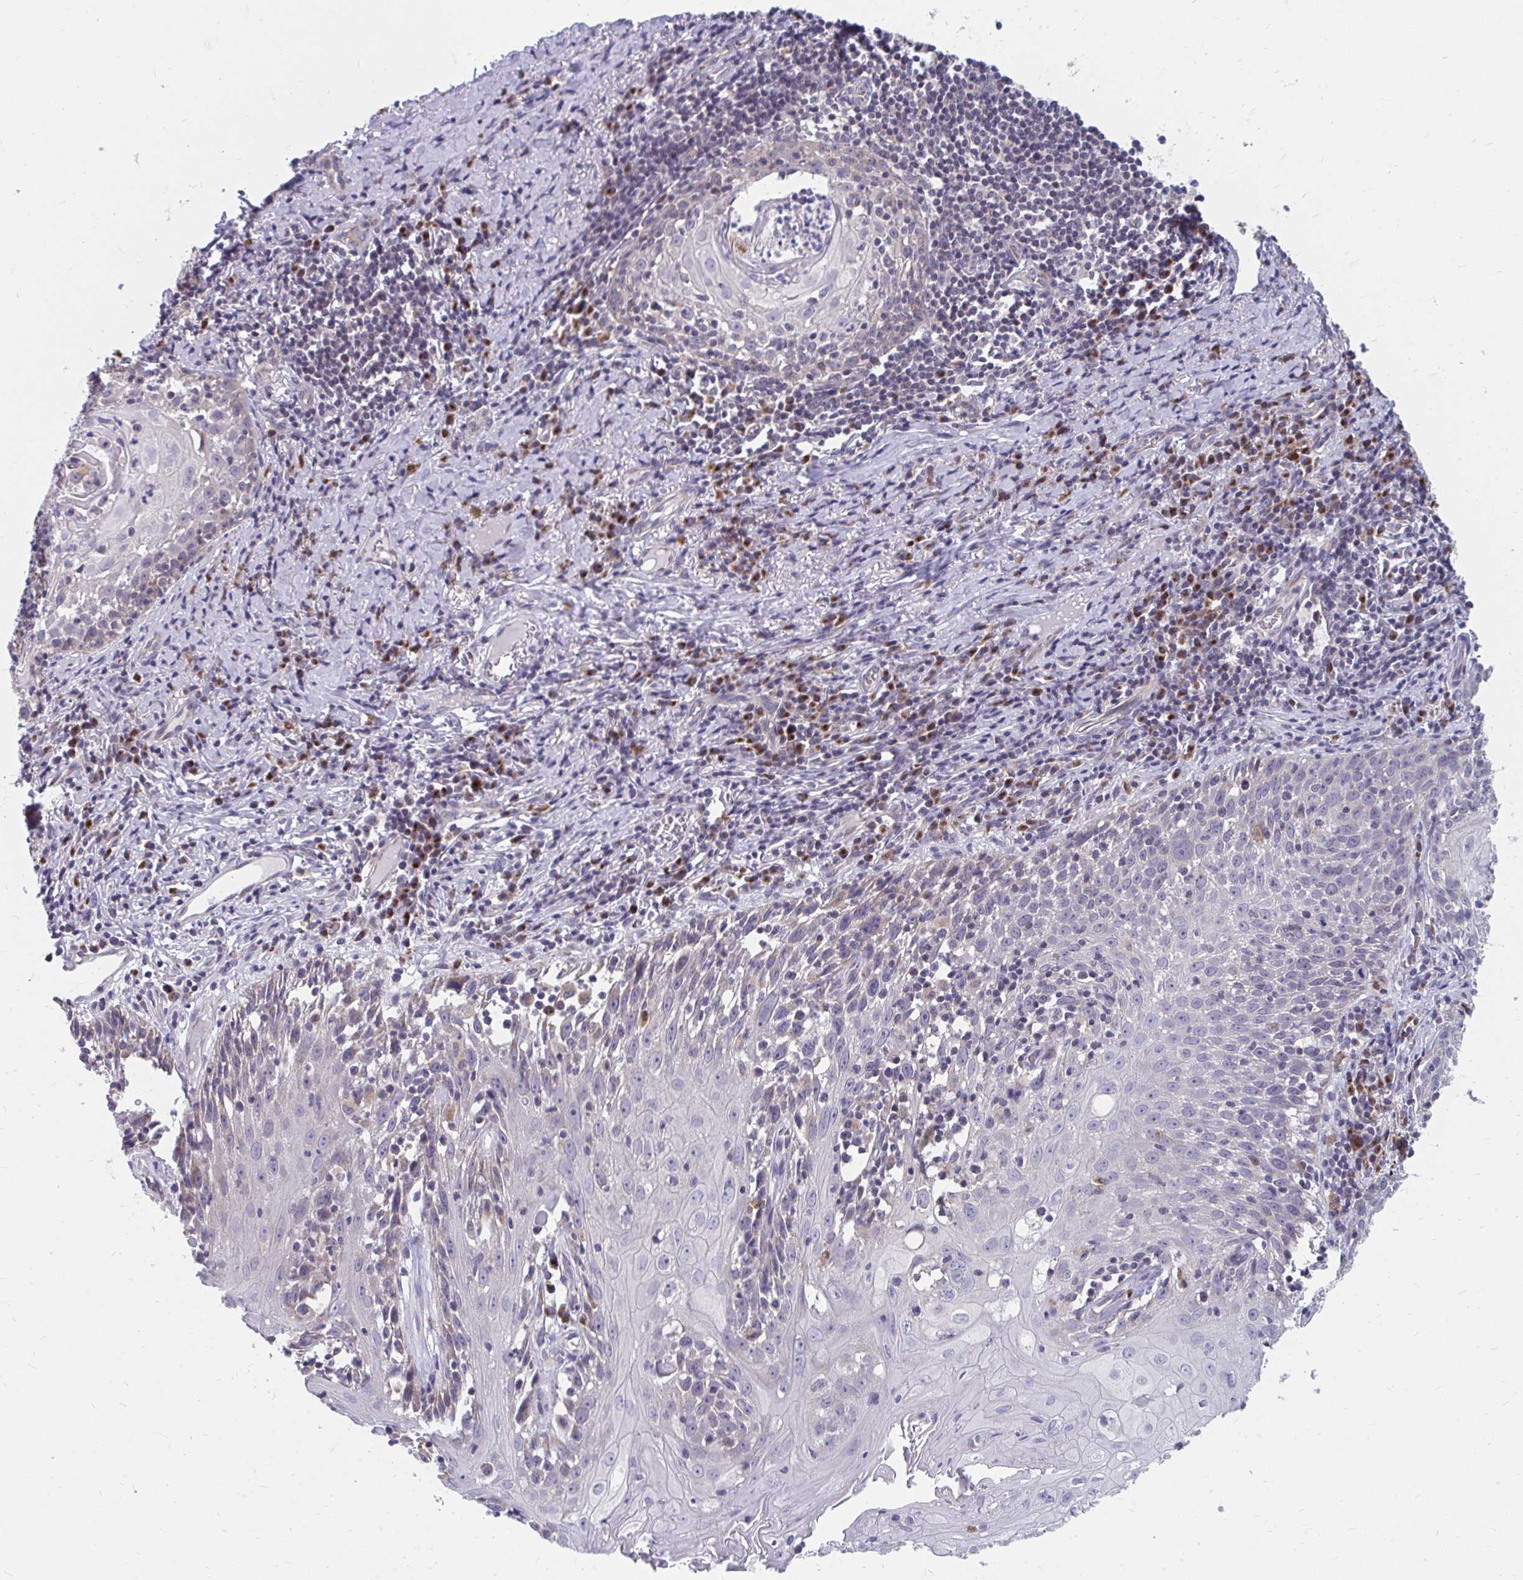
{"staining": {"intensity": "negative", "quantity": "none", "location": "none"}, "tissue": "skin cancer", "cell_type": "Tumor cells", "image_type": "cancer", "snomed": [{"axis": "morphology", "description": "Squamous cell carcinoma, NOS"}, {"axis": "topography", "description": "Skin"}, {"axis": "topography", "description": "Vulva"}], "caption": "DAB immunohistochemical staining of human skin squamous cell carcinoma exhibits no significant staining in tumor cells.", "gene": "PABIR3", "patient": {"sex": "female", "age": 76}}